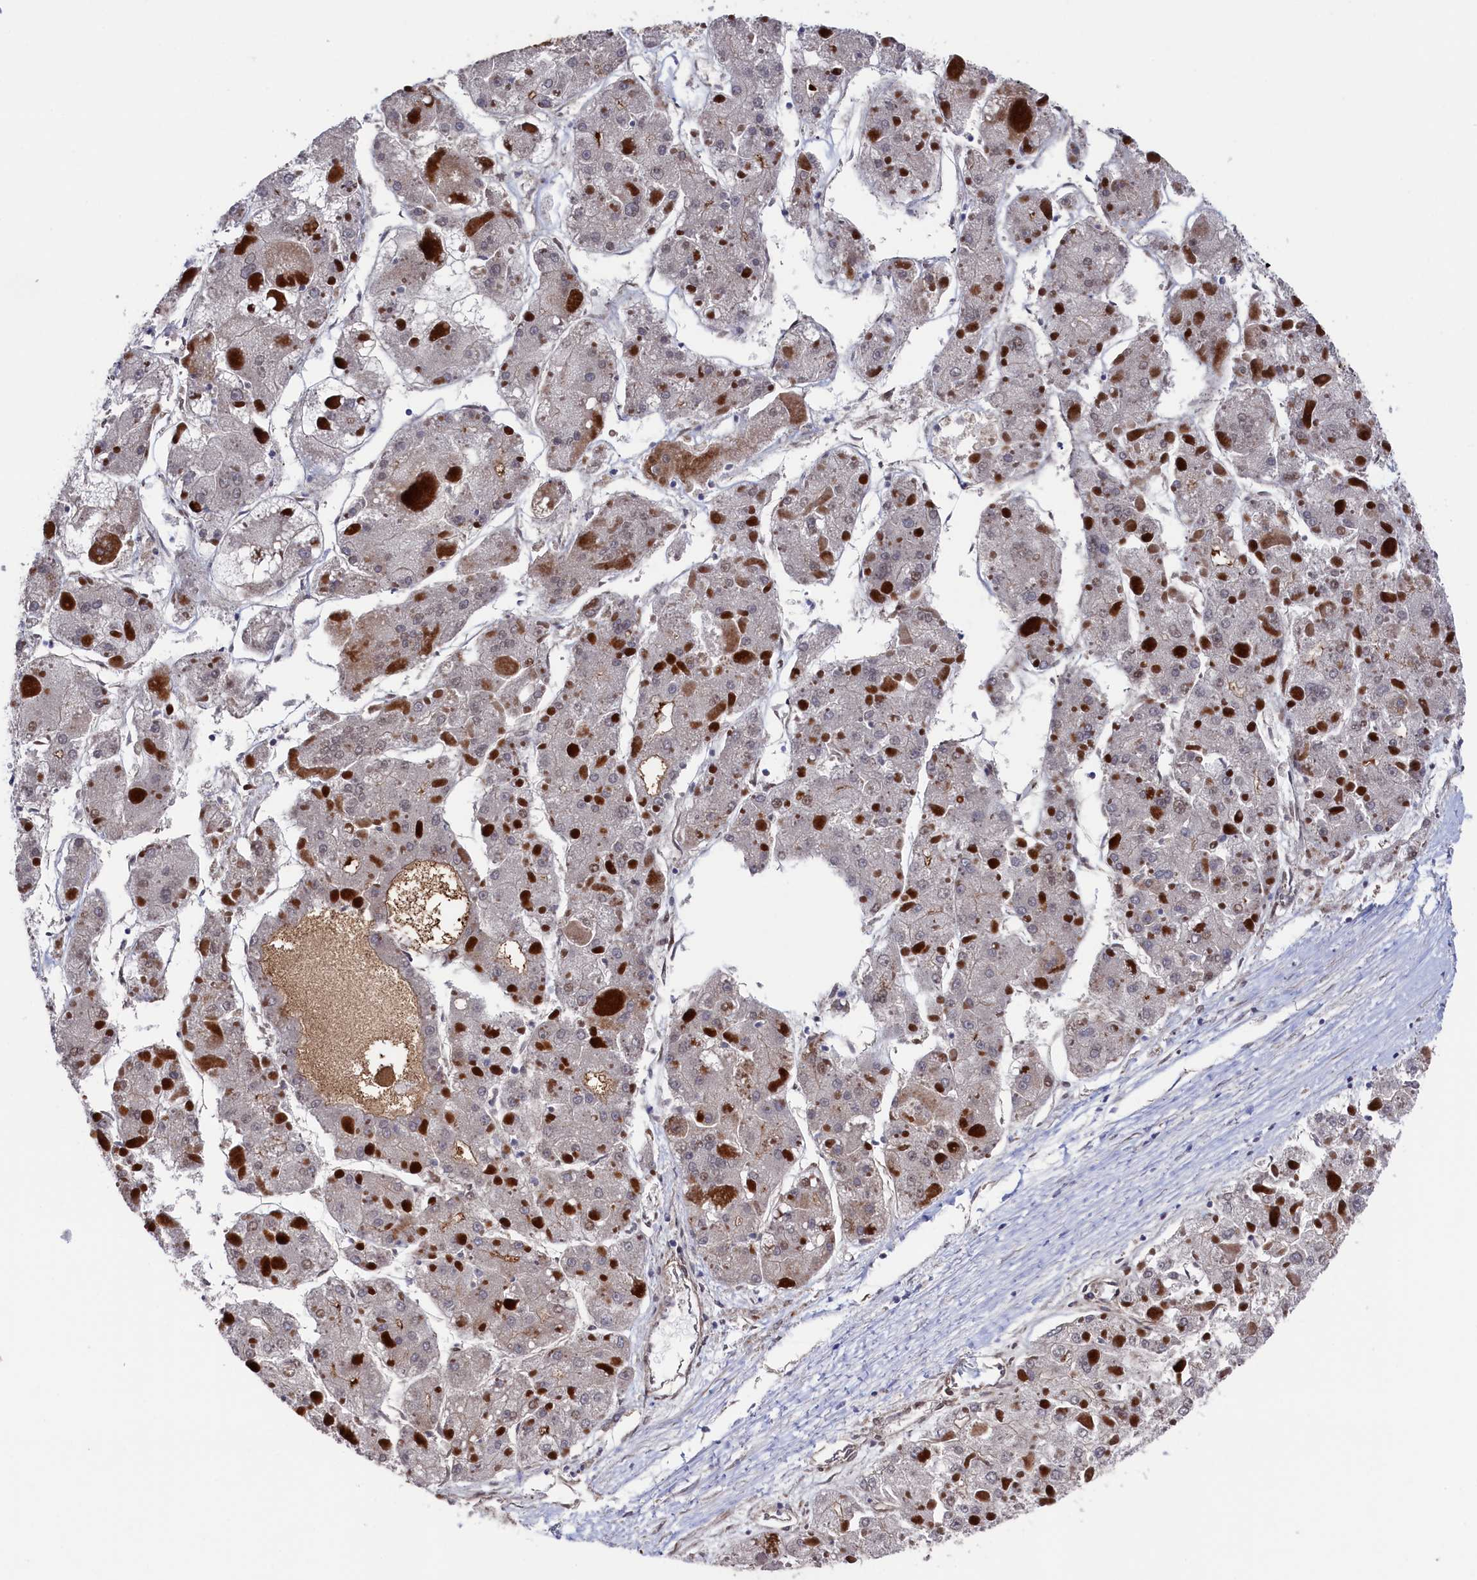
{"staining": {"intensity": "negative", "quantity": "none", "location": "none"}, "tissue": "liver cancer", "cell_type": "Tumor cells", "image_type": "cancer", "snomed": [{"axis": "morphology", "description": "Carcinoma, Hepatocellular, NOS"}, {"axis": "topography", "description": "Liver"}], "caption": "High power microscopy photomicrograph of an immunohistochemistry image of liver hepatocellular carcinoma, revealing no significant expression in tumor cells. The staining was performed using DAB (3,3'-diaminobenzidine) to visualize the protein expression in brown, while the nuclei were stained in blue with hematoxylin (Magnification: 20x).", "gene": "ZNF891", "patient": {"sex": "female", "age": 73}}